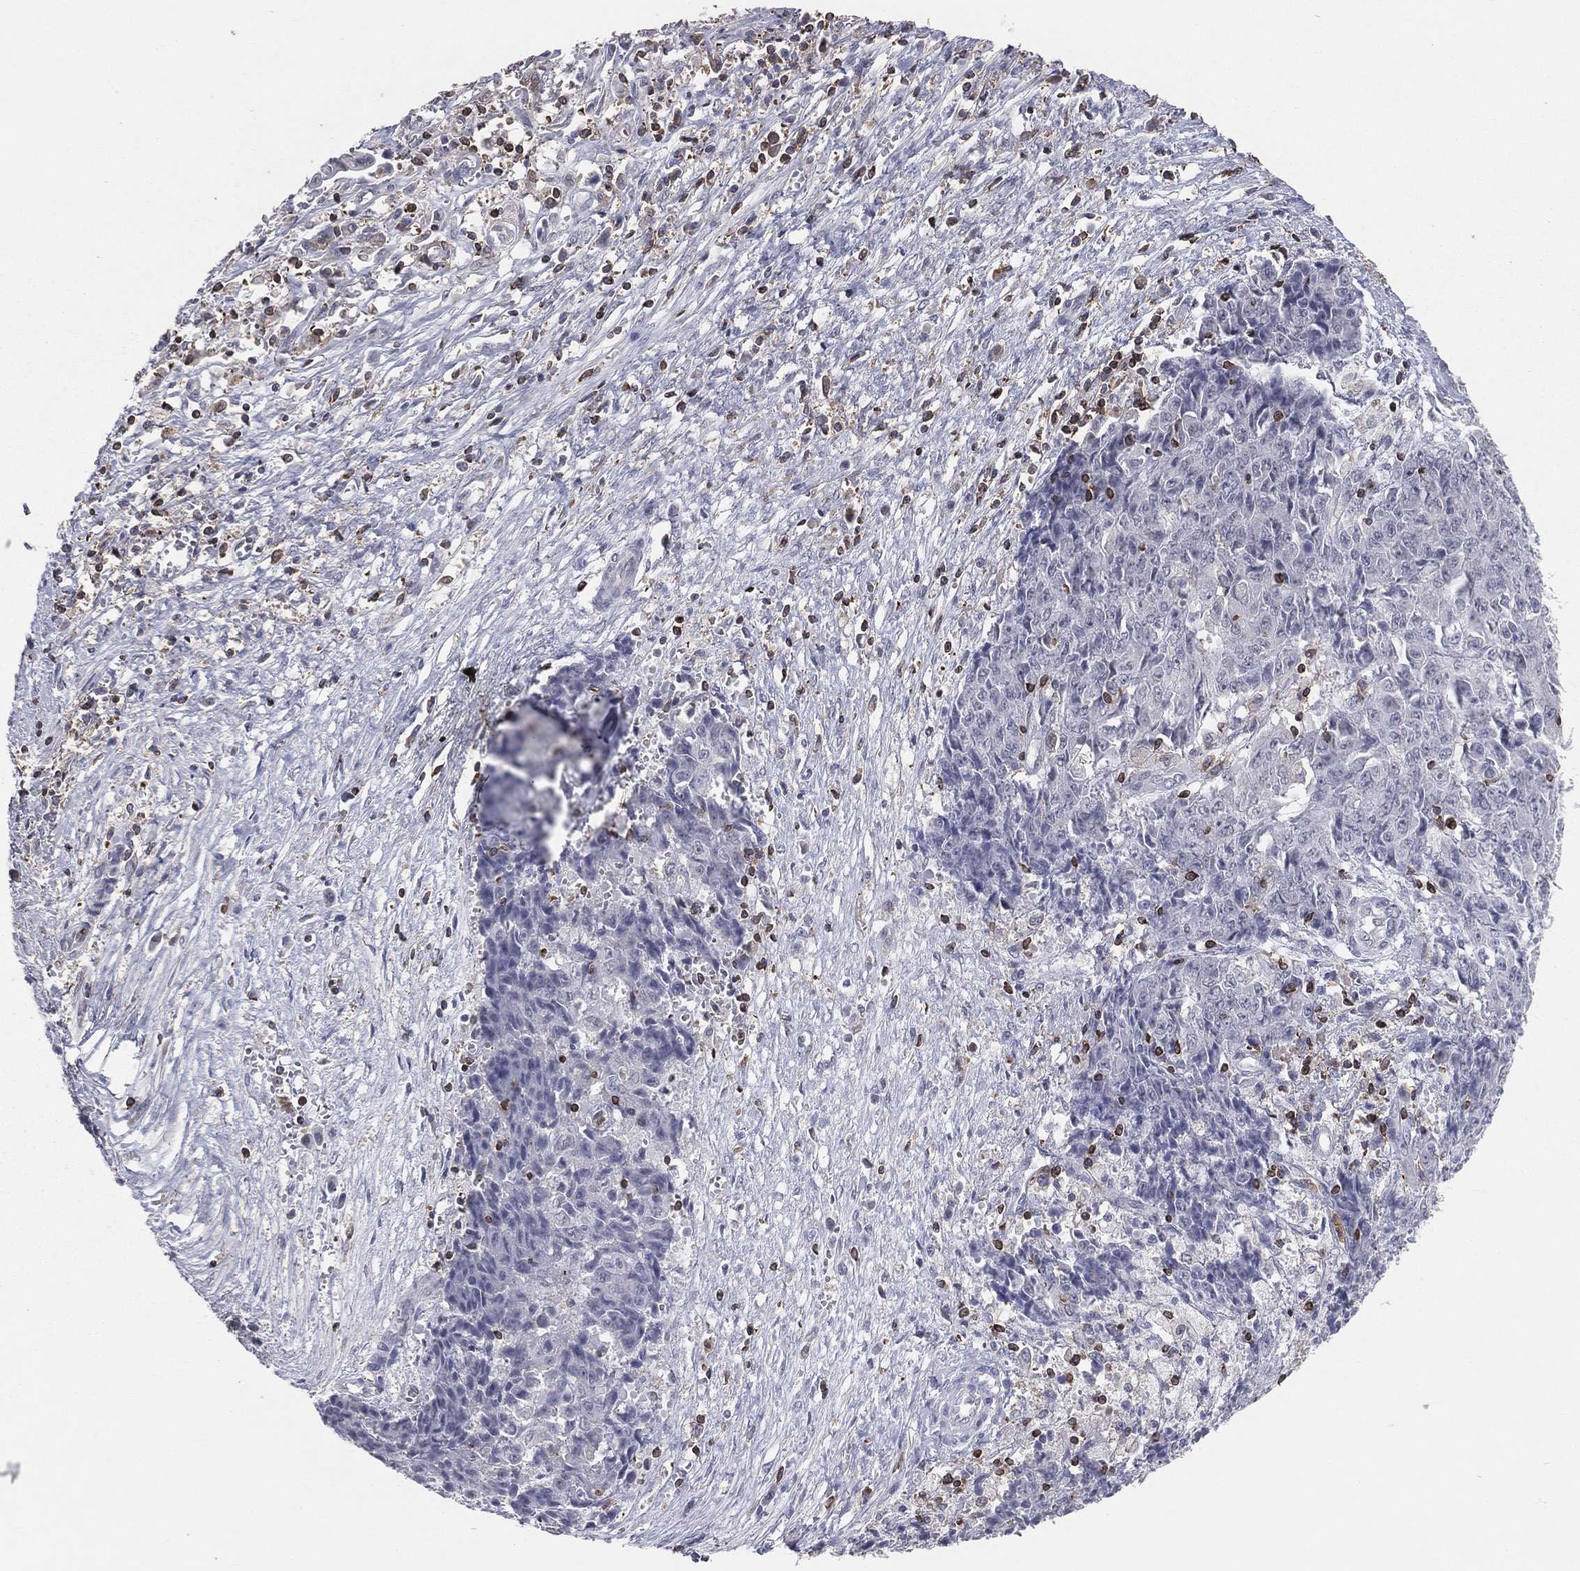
{"staining": {"intensity": "negative", "quantity": "none", "location": "none"}, "tissue": "ovarian cancer", "cell_type": "Tumor cells", "image_type": "cancer", "snomed": [{"axis": "morphology", "description": "Carcinoma, endometroid"}, {"axis": "topography", "description": "Ovary"}], "caption": "High magnification brightfield microscopy of ovarian cancer stained with DAB (3,3'-diaminobenzidine) (brown) and counterstained with hematoxylin (blue): tumor cells show no significant expression.", "gene": "PSTPIP1", "patient": {"sex": "female", "age": 42}}